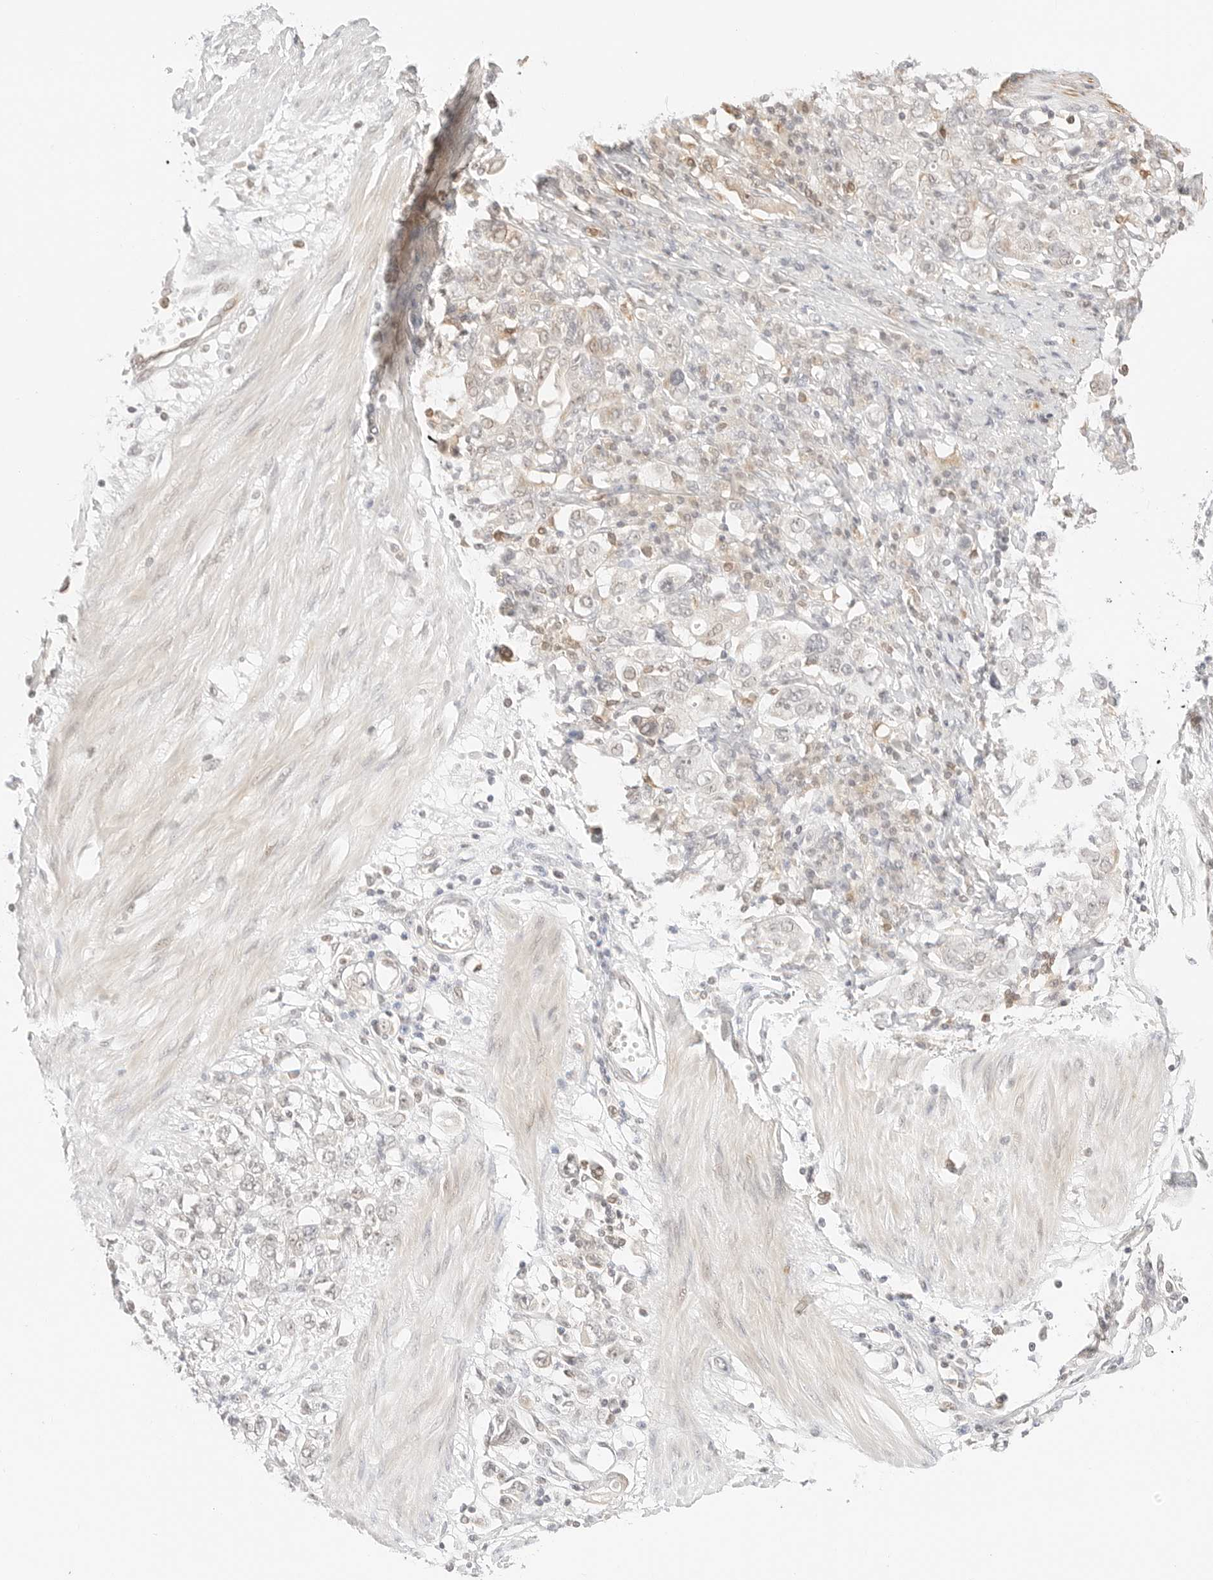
{"staining": {"intensity": "weak", "quantity": "<25%", "location": "cytoplasmic/membranous"}, "tissue": "stomach cancer", "cell_type": "Tumor cells", "image_type": "cancer", "snomed": [{"axis": "morphology", "description": "Adenocarcinoma, NOS"}, {"axis": "topography", "description": "Stomach"}], "caption": "IHC of stomach cancer (adenocarcinoma) displays no staining in tumor cells.", "gene": "RPS6KL1", "patient": {"sex": "female", "age": 76}}